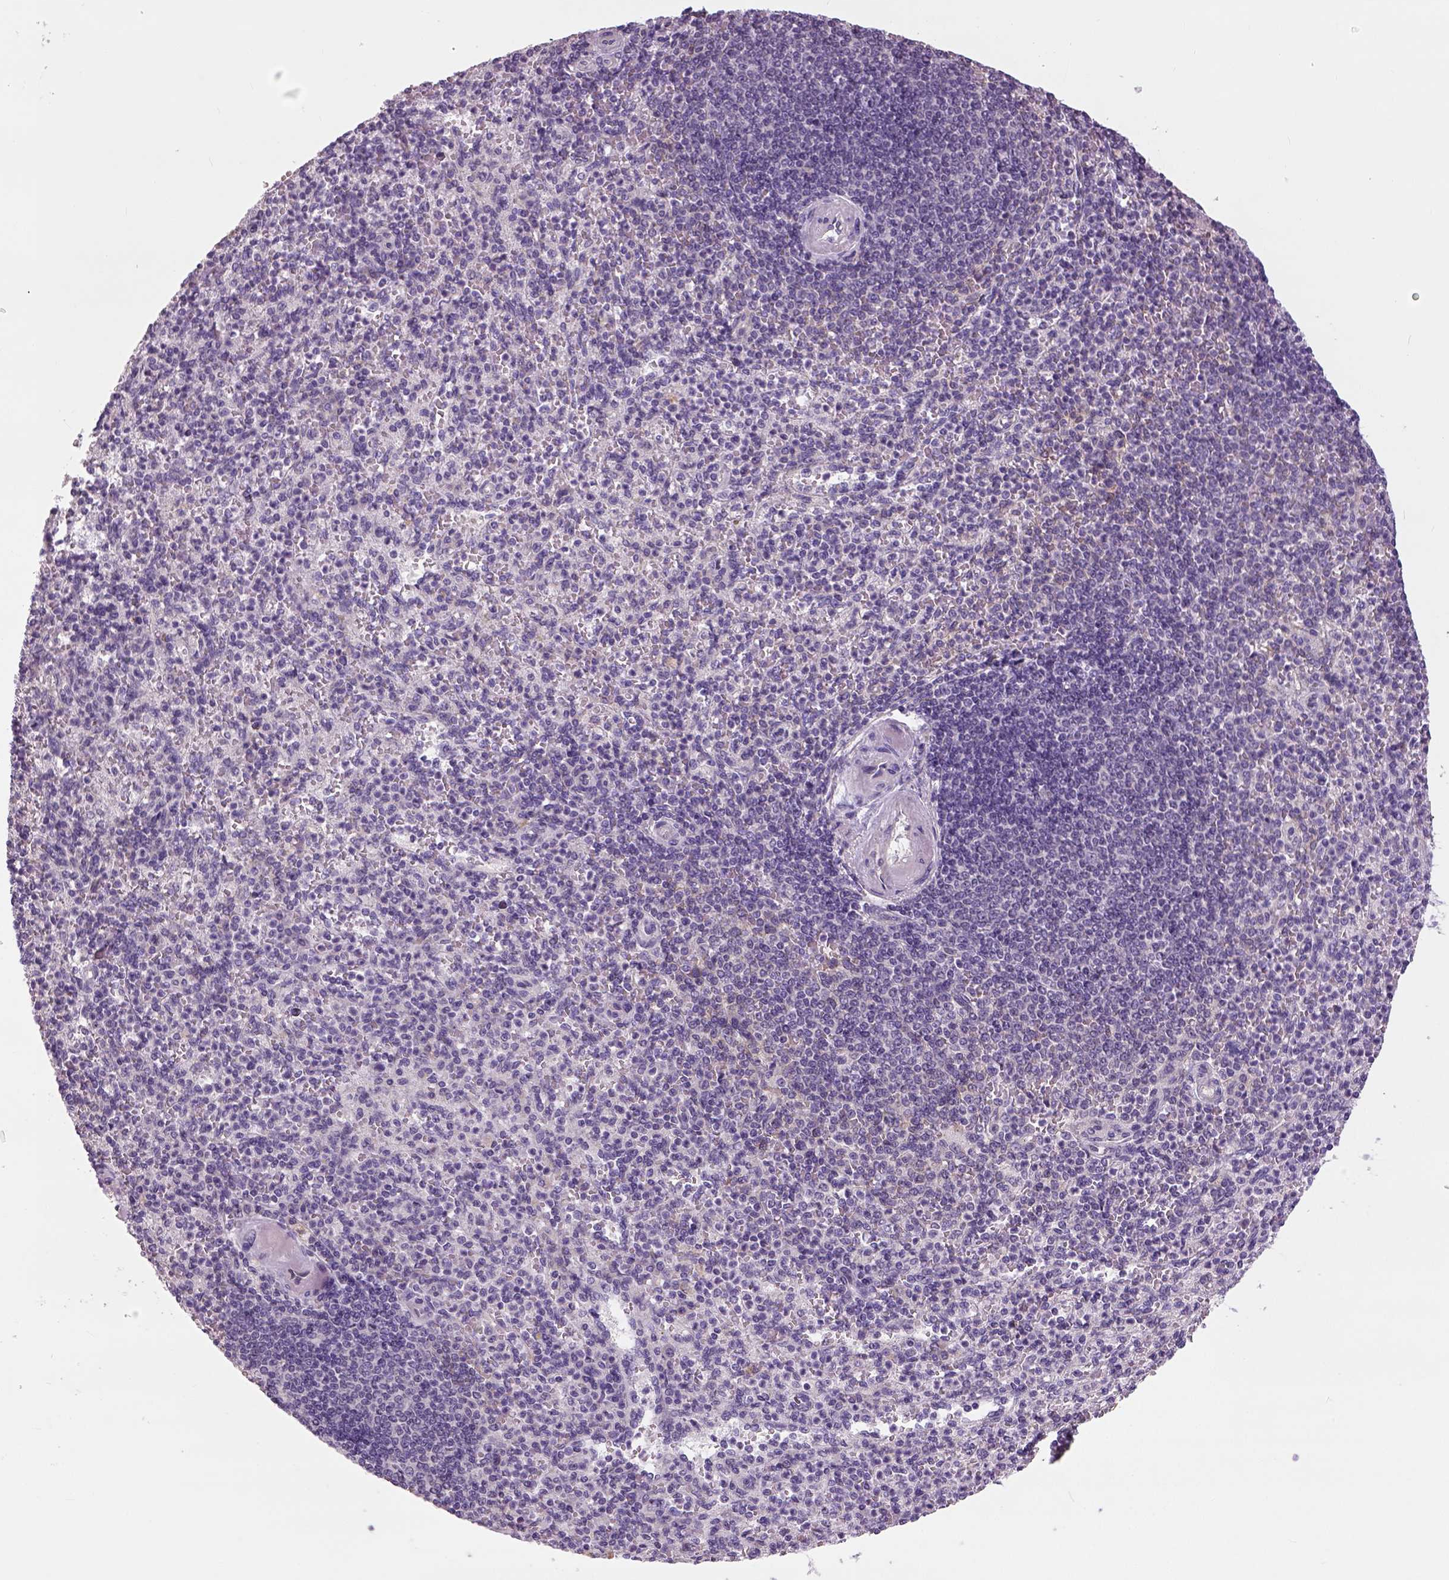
{"staining": {"intensity": "negative", "quantity": "none", "location": "none"}, "tissue": "spleen", "cell_type": "Cells in red pulp", "image_type": "normal", "snomed": [{"axis": "morphology", "description": "Normal tissue, NOS"}, {"axis": "topography", "description": "Spleen"}], "caption": "Immunohistochemical staining of unremarkable human spleen displays no significant positivity in cells in red pulp.", "gene": "NECAB1", "patient": {"sex": "female", "age": 74}}